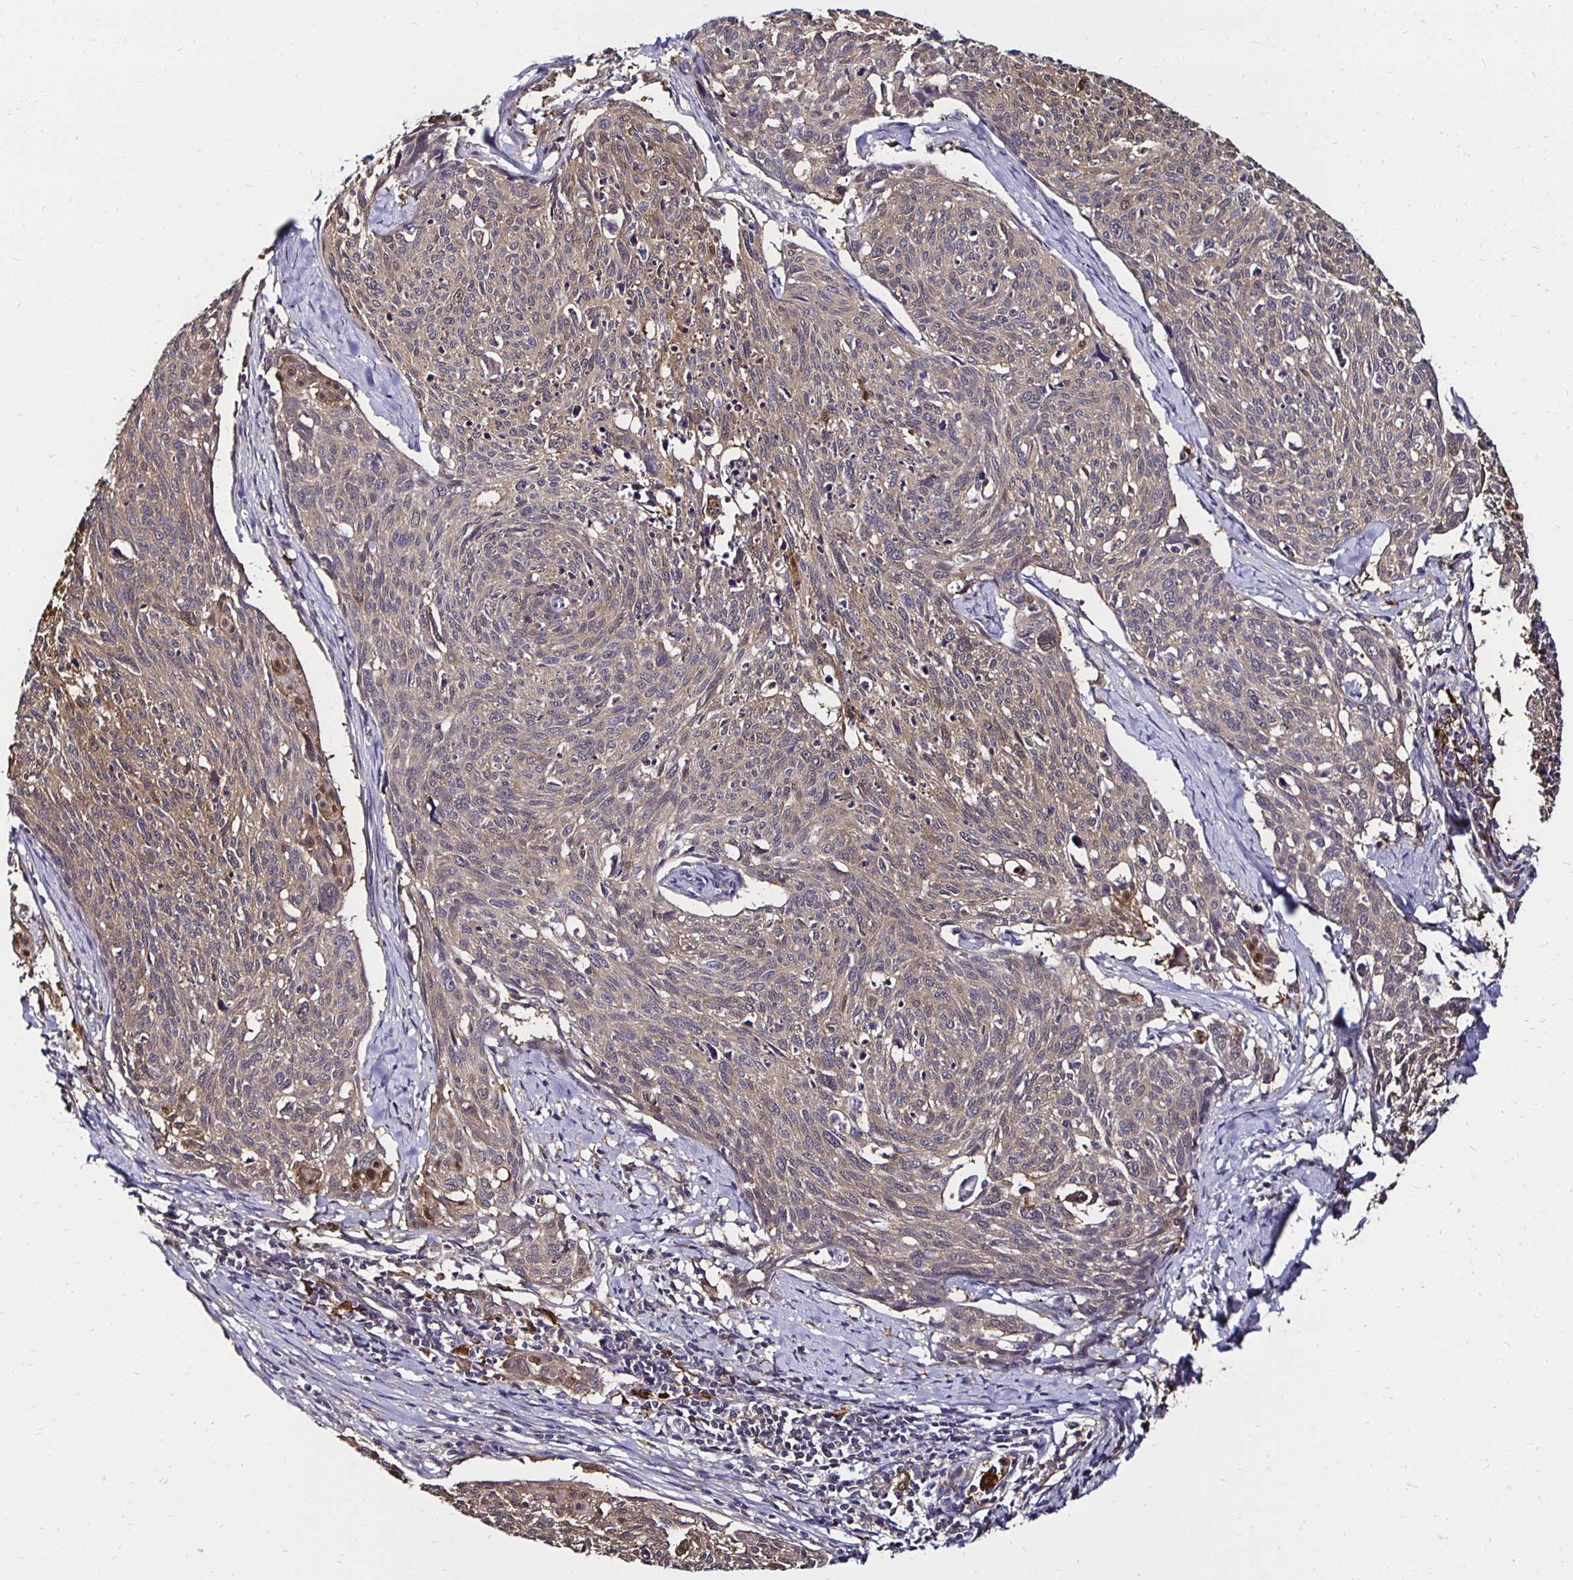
{"staining": {"intensity": "weak", "quantity": "25%-75%", "location": "cytoplasmic/membranous"}, "tissue": "cervical cancer", "cell_type": "Tumor cells", "image_type": "cancer", "snomed": [{"axis": "morphology", "description": "Squamous cell carcinoma, NOS"}, {"axis": "topography", "description": "Cervix"}], "caption": "An immunohistochemistry histopathology image of neoplastic tissue is shown. Protein staining in brown shows weak cytoplasmic/membranous positivity in cervical squamous cell carcinoma within tumor cells.", "gene": "TXN", "patient": {"sex": "female", "age": 49}}